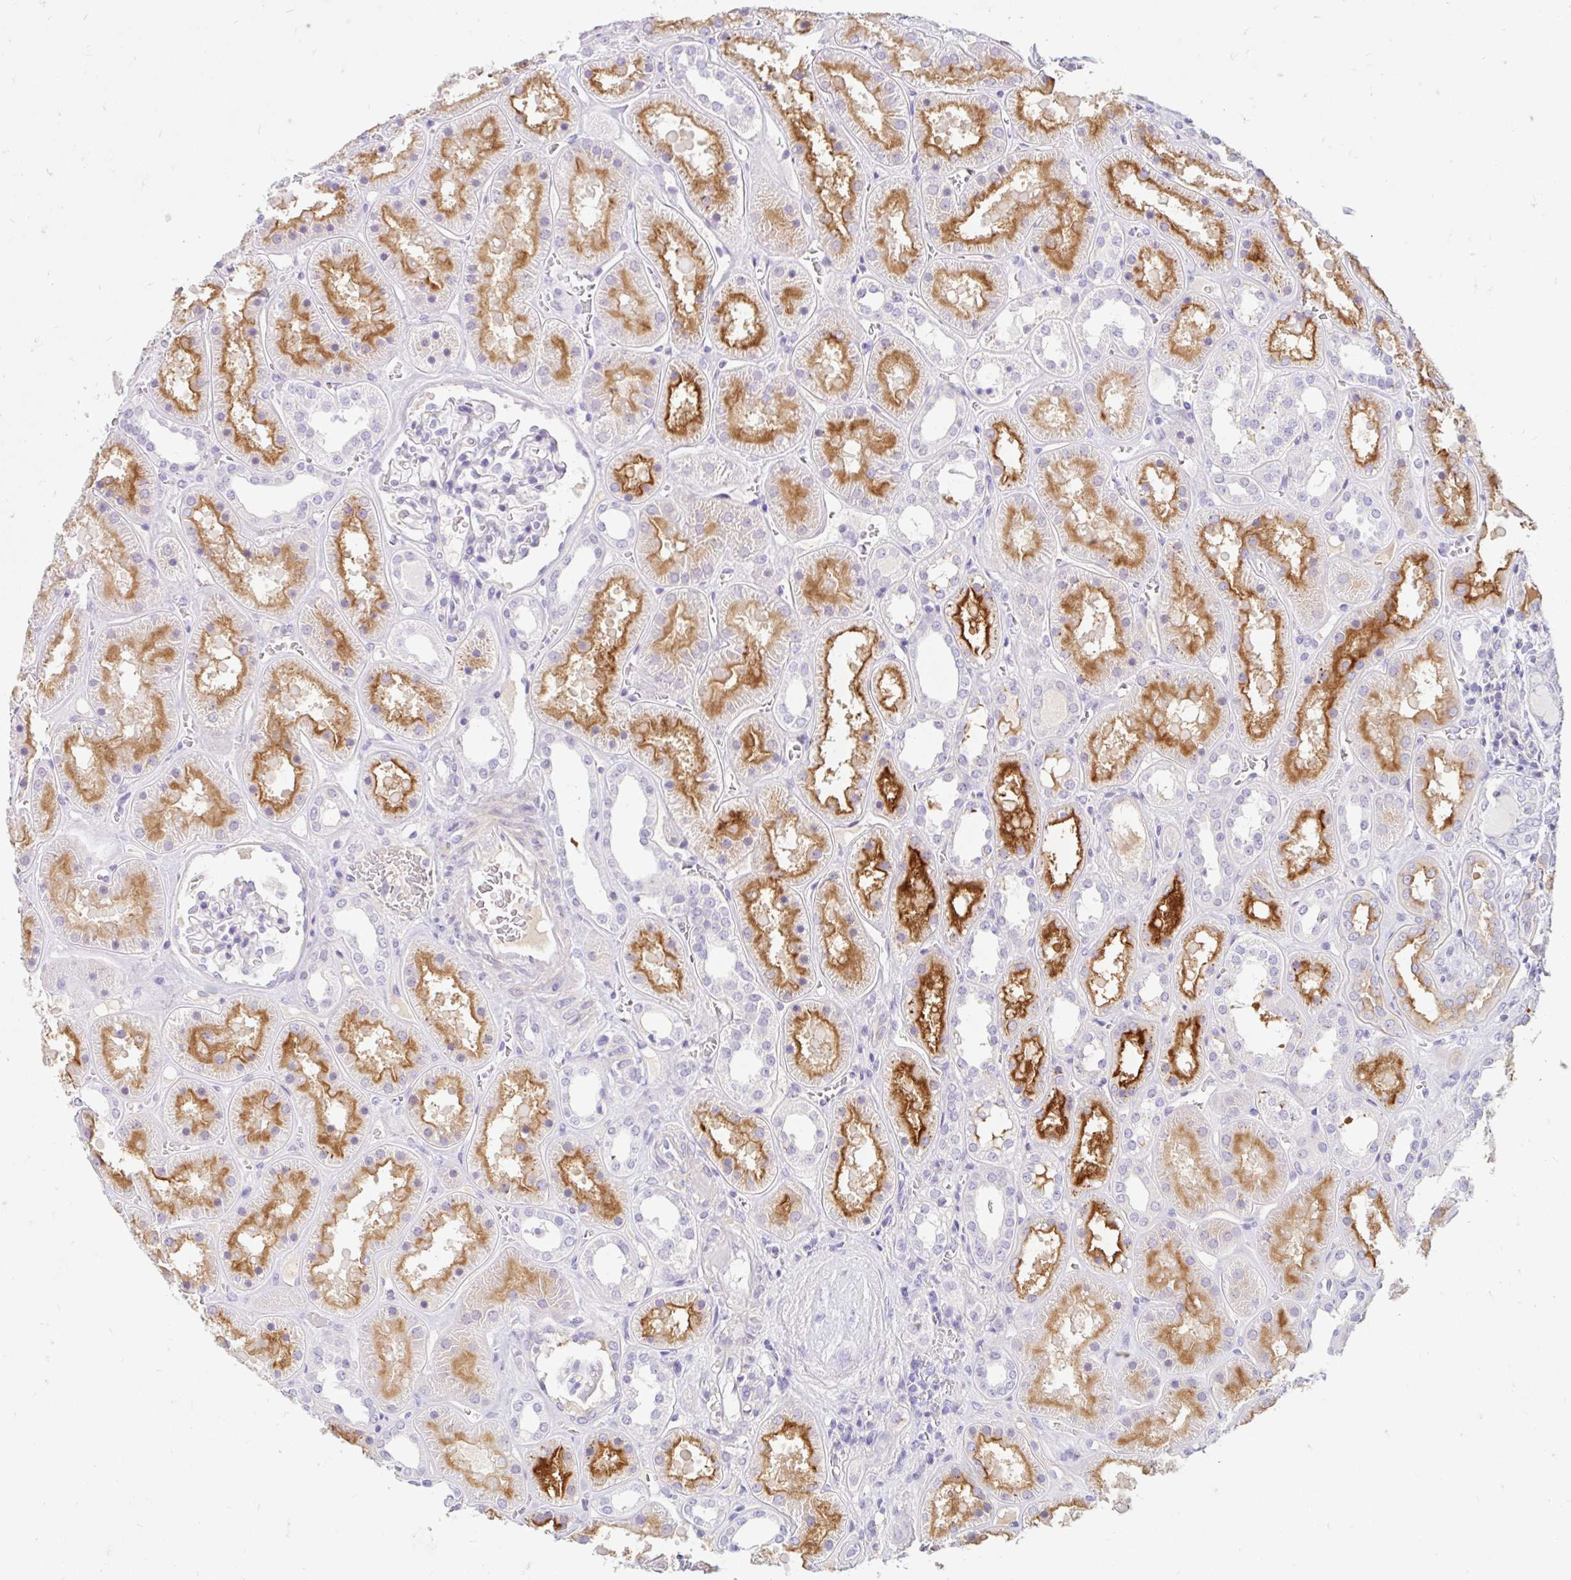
{"staining": {"intensity": "negative", "quantity": "none", "location": "none"}, "tissue": "kidney", "cell_type": "Cells in glomeruli", "image_type": "normal", "snomed": [{"axis": "morphology", "description": "Normal tissue, NOS"}, {"axis": "topography", "description": "Kidney"}], "caption": "An IHC micrograph of unremarkable kidney is shown. There is no staining in cells in glomeruli of kidney. The staining is performed using DAB (3,3'-diaminobenzidine) brown chromogen with nuclei counter-stained in using hematoxylin.", "gene": "SLC28A1", "patient": {"sex": "female", "age": 41}}